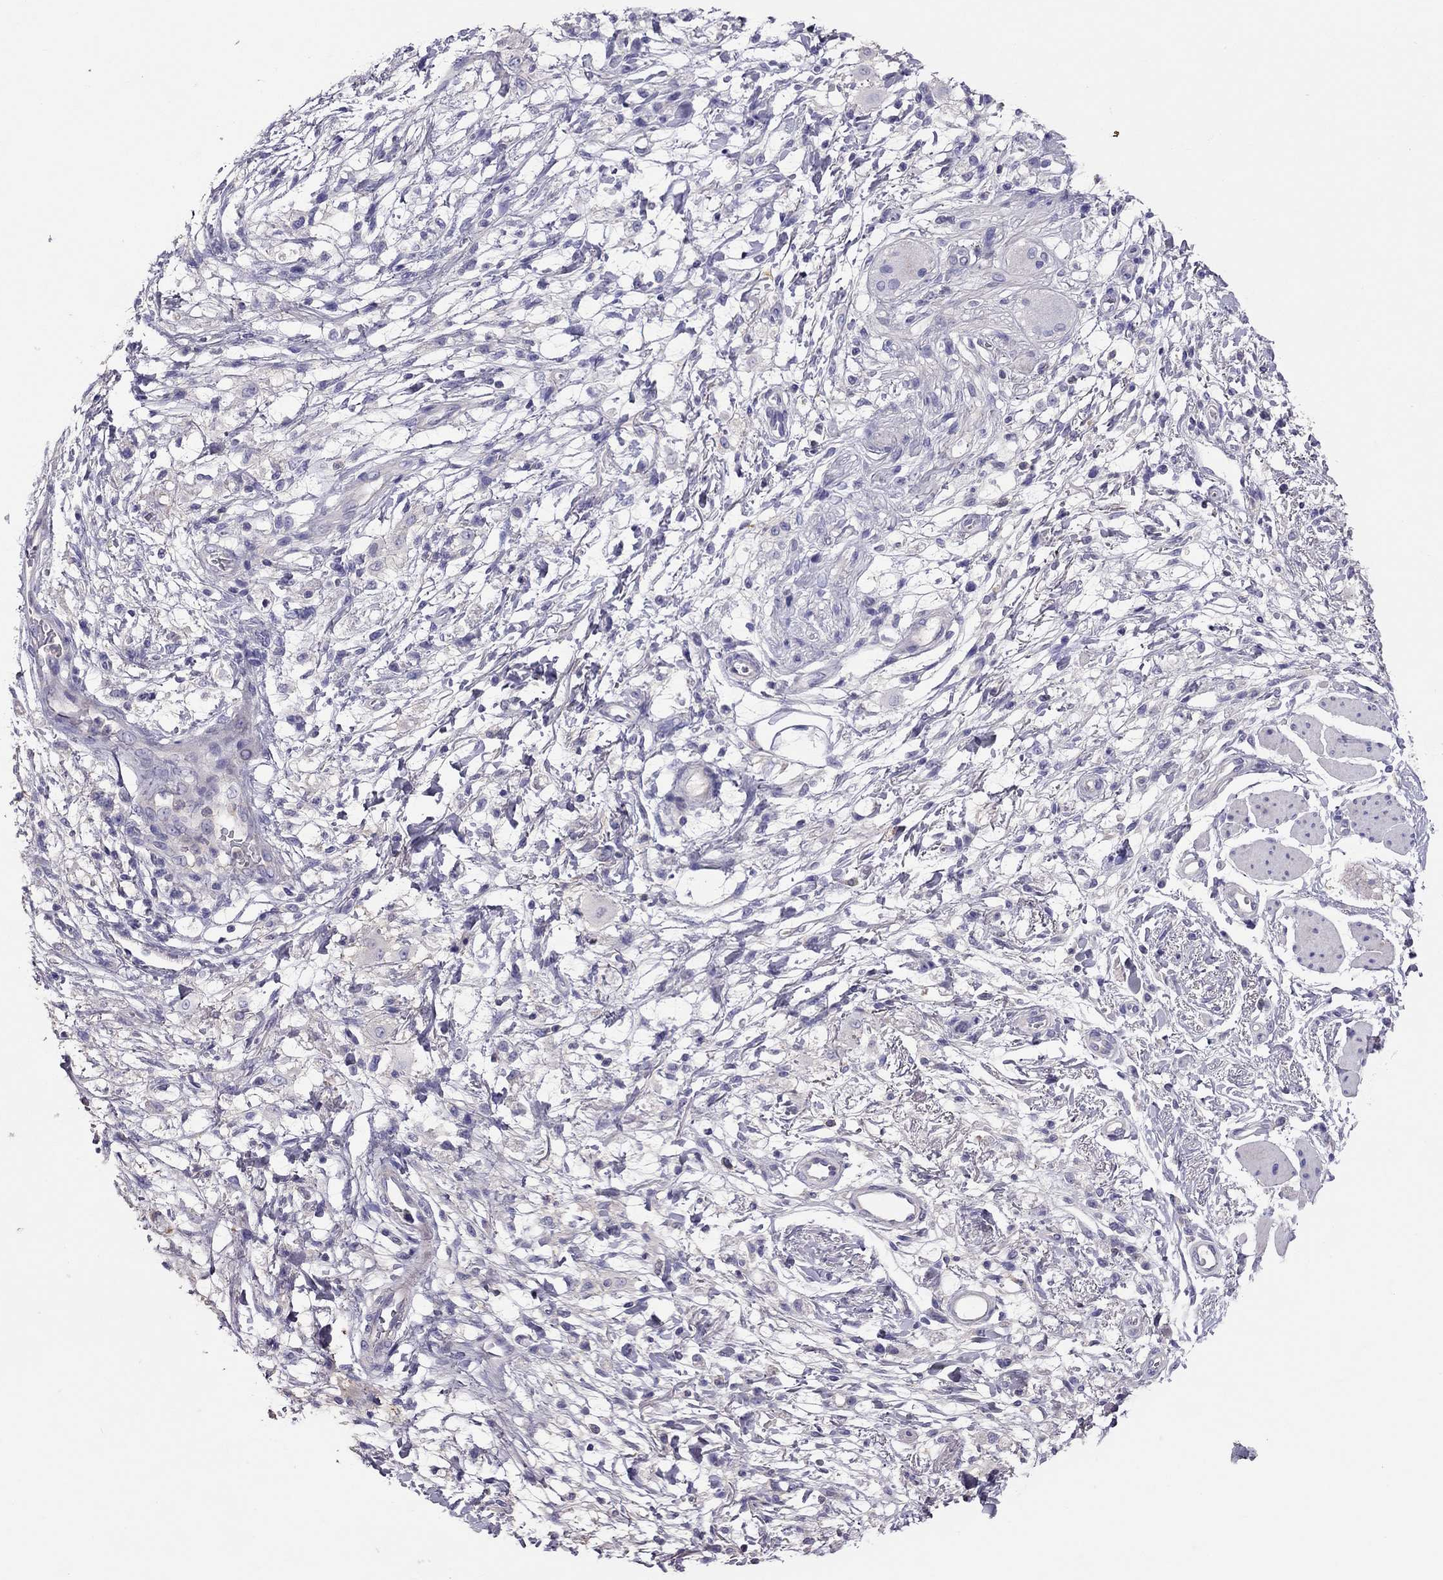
{"staining": {"intensity": "negative", "quantity": "none", "location": "none"}, "tissue": "stomach cancer", "cell_type": "Tumor cells", "image_type": "cancer", "snomed": [{"axis": "morphology", "description": "Adenocarcinoma, NOS"}, {"axis": "topography", "description": "Stomach"}], "caption": "This is a histopathology image of immunohistochemistry staining of stomach cancer, which shows no staining in tumor cells.", "gene": "TEX22", "patient": {"sex": "female", "age": 60}}